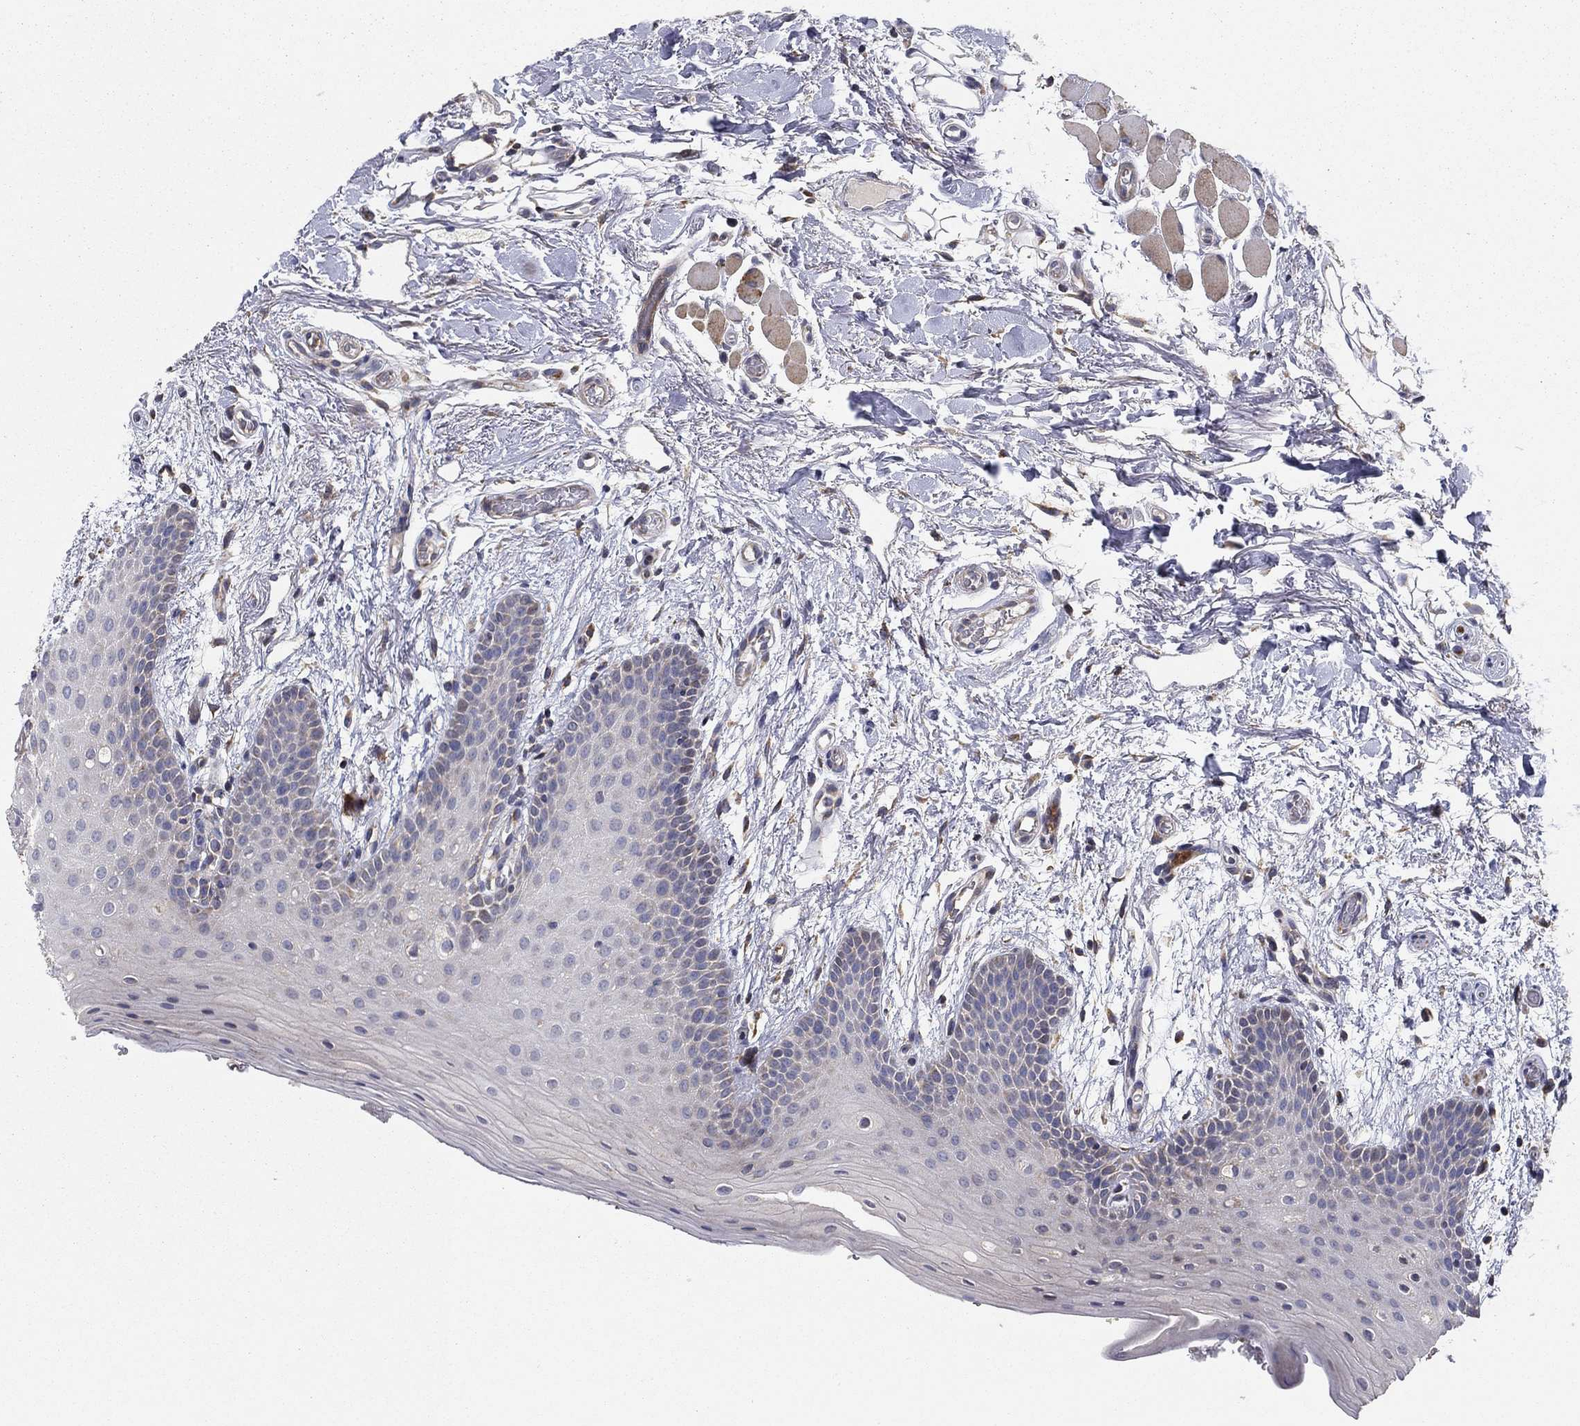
{"staining": {"intensity": "negative", "quantity": "none", "location": "none"}, "tissue": "oral mucosa", "cell_type": "Squamous epithelial cells", "image_type": "normal", "snomed": [{"axis": "morphology", "description": "Normal tissue, NOS"}, {"axis": "topography", "description": "Oral tissue"}, {"axis": "topography", "description": "Tounge, NOS"}], "caption": "Squamous epithelial cells show no significant protein positivity in benign oral mucosa.", "gene": "MMAA", "patient": {"sex": "female", "age": 86}}